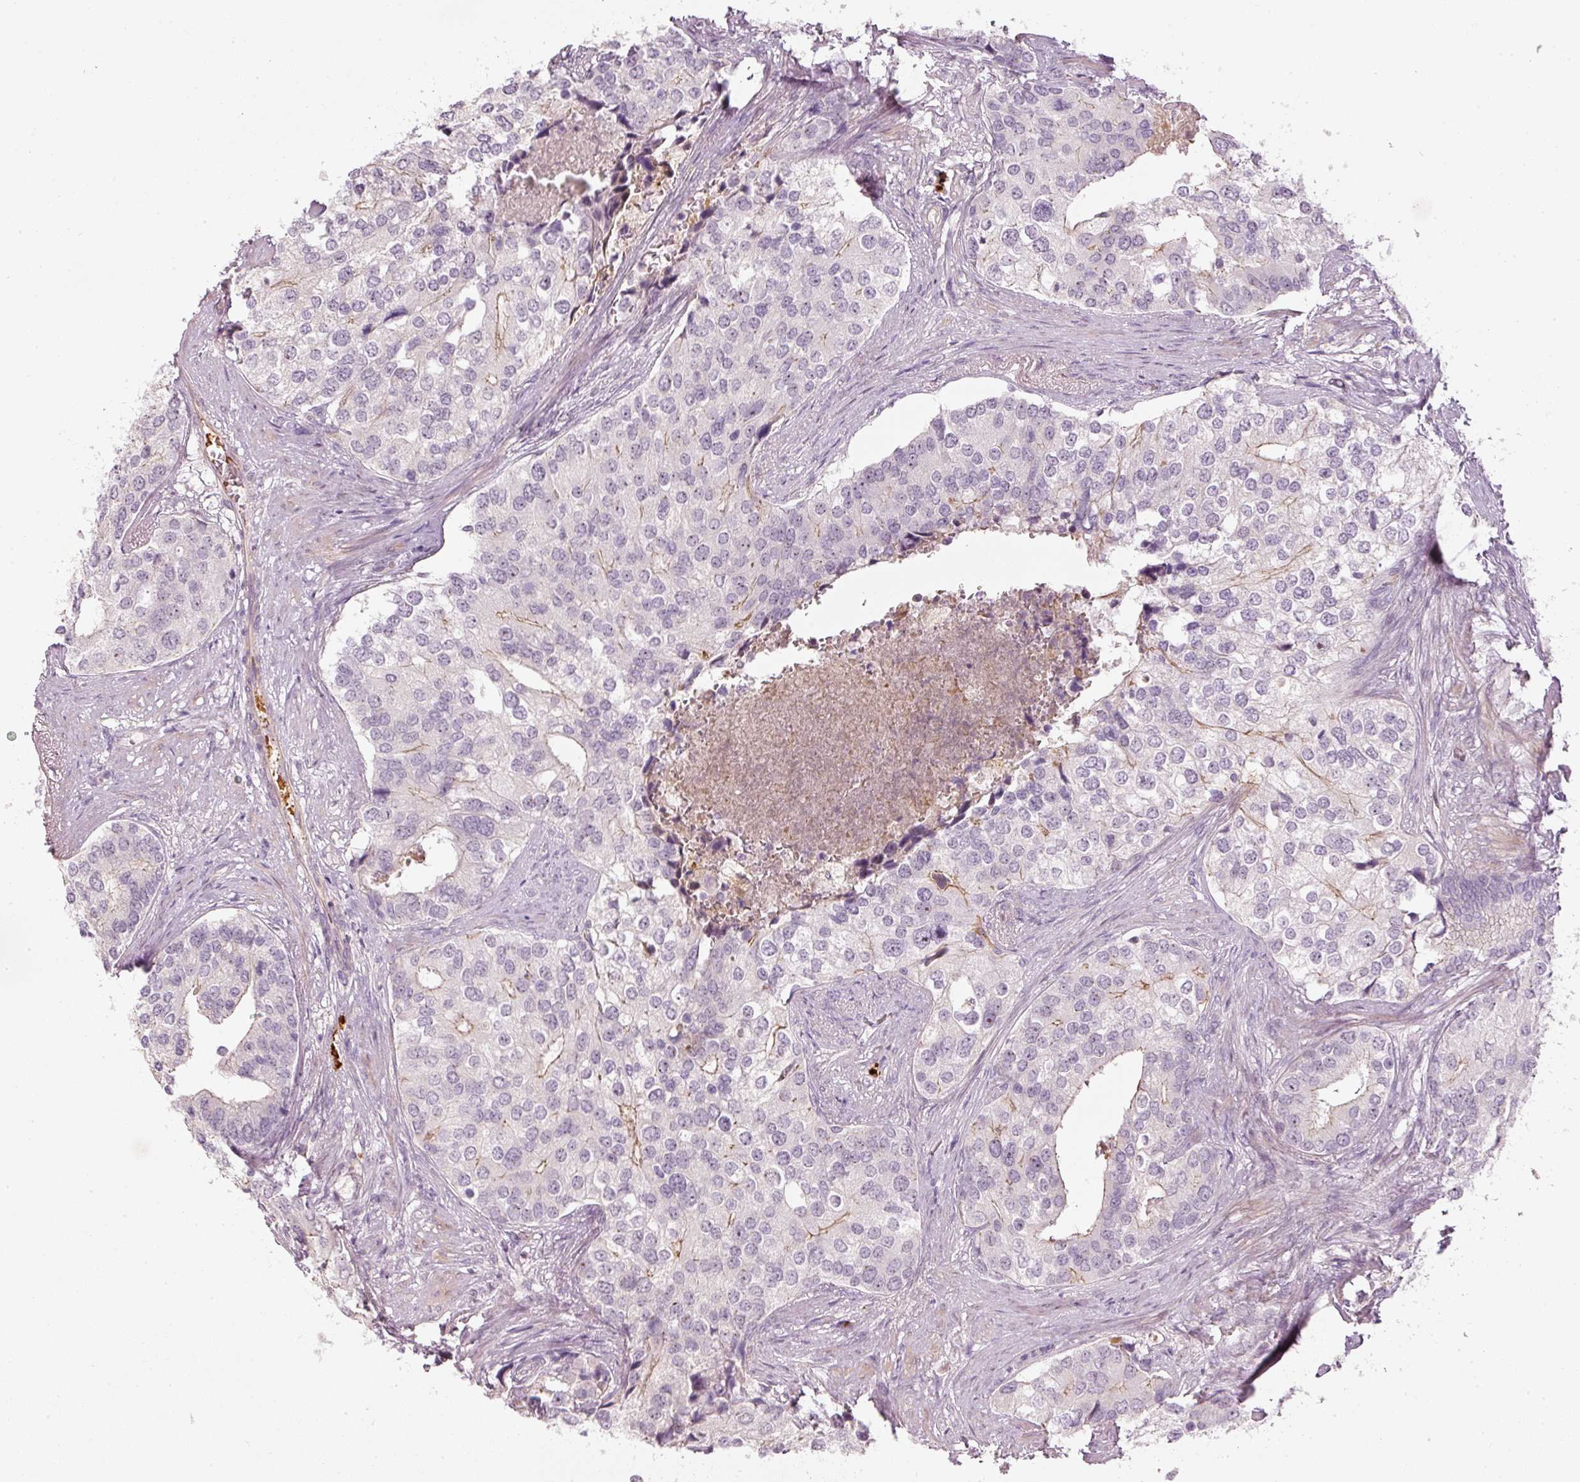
{"staining": {"intensity": "moderate", "quantity": "<25%", "location": "nuclear"}, "tissue": "prostate cancer", "cell_type": "Tumor cells", "image_type": "cancer", "snomed": [{"axis": "morphology", "description": "Adenocarcinoma, High grade"}, {"axis": "topography", "description": "Prostate"}], "caption": "Adenocarcinoma (high-grade) (prostate) stained for a protein (brown) displays moderate nuclear positive expression in about <25% of tumor cells.", "gene": "VCAM1", "patient": {"sex": "male", "age": 62}}